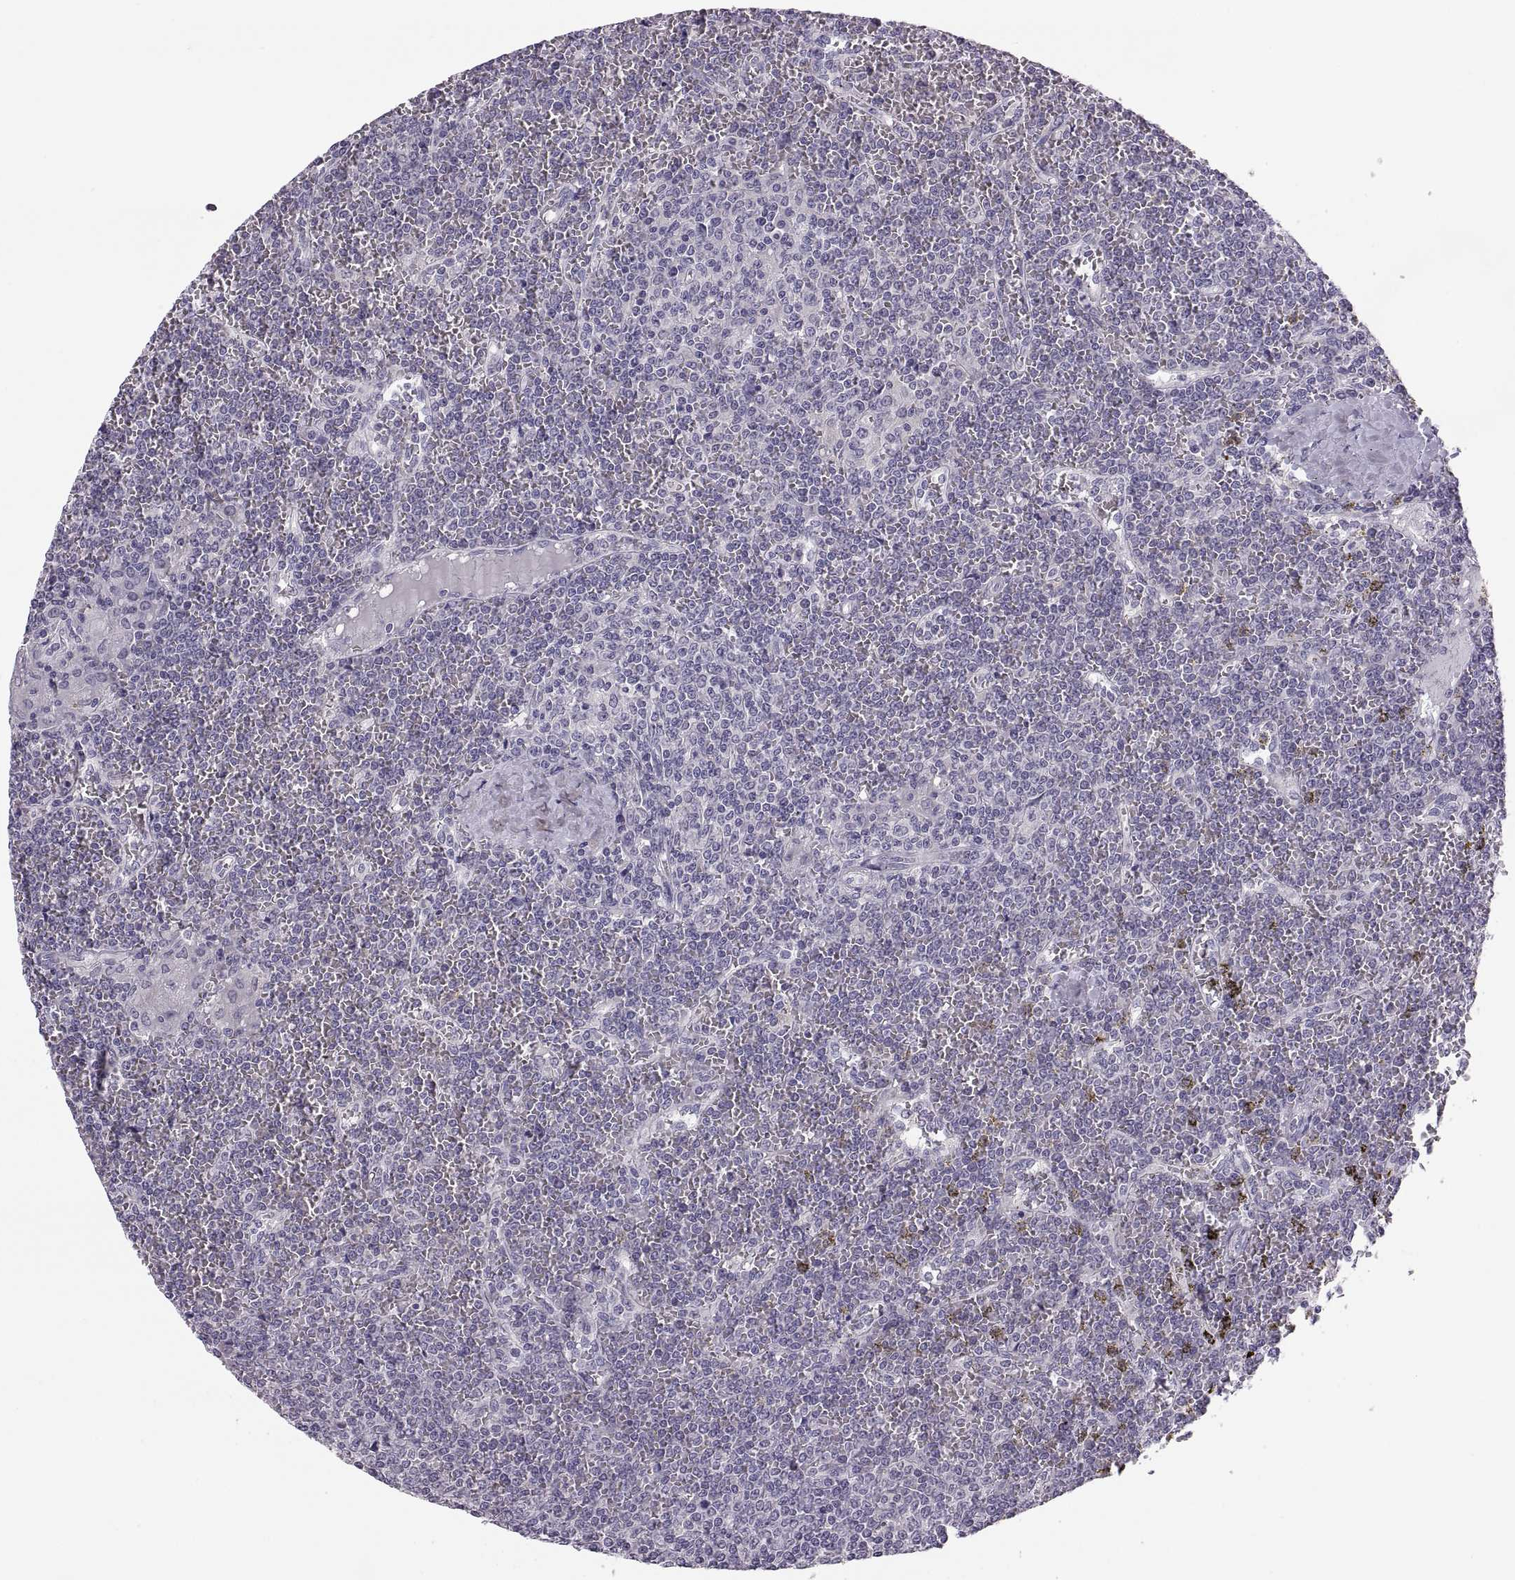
{"staining": {"intensity": "negative", "quantity": "none", "location": "none"}, "tissue": "lymphoma", "cell_type": "Tumor cells", "image_type": "cancer", "snomed": [{"axis": "morphology", "description": "Malignant lymphoma, non-Hodgkin's type, Low grade"}, {"axis": "topography", "description": "Spleen"}], "caption": "This is an immunohistochemistry (IHC) photomicrograph of human lymphoma. There is no expression in tumor cells.", "gene": "ADH6", "patient": {"sex": "female", "age": 19}}